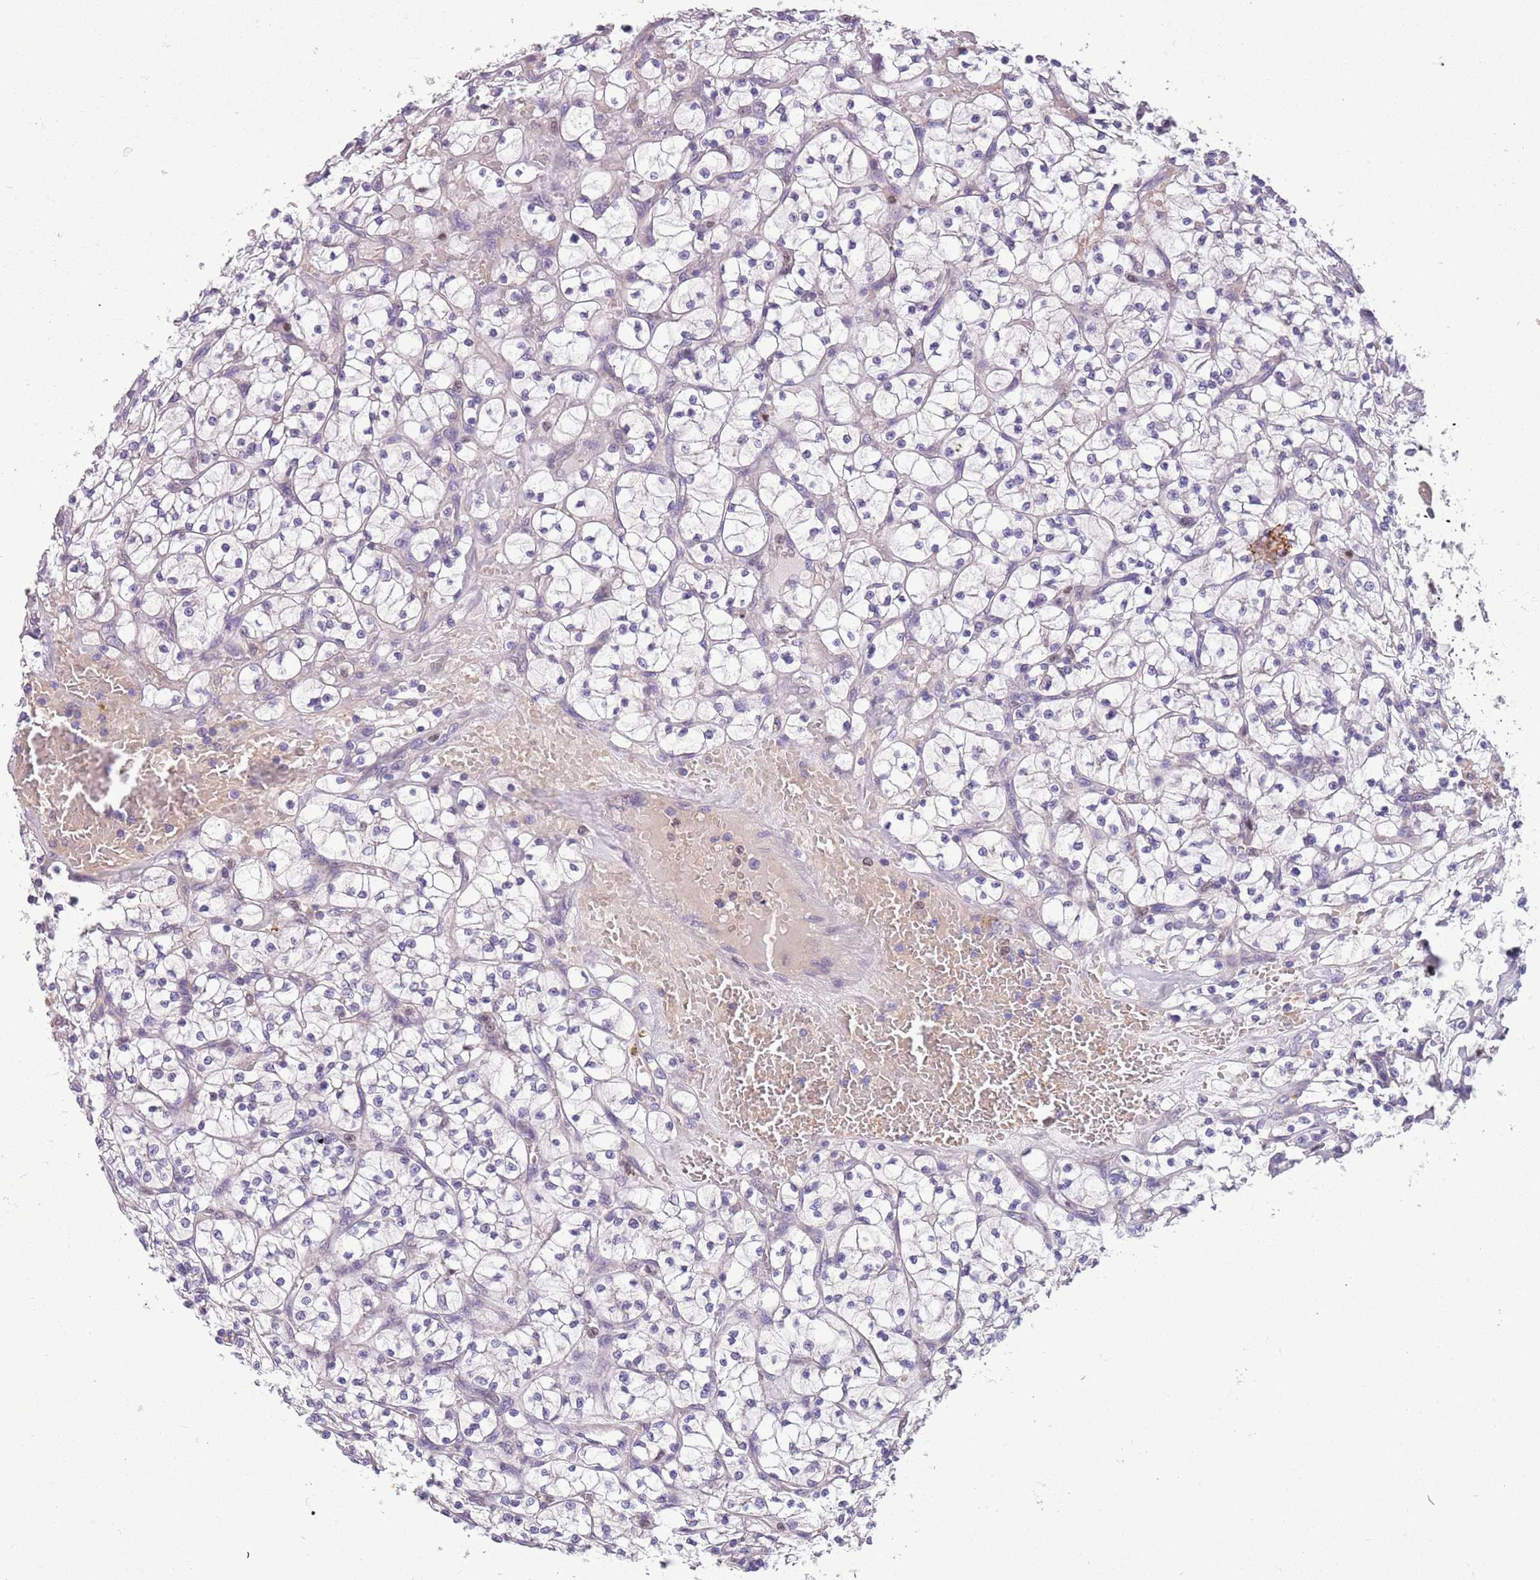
{"staining": {"intensity": "negative", "quantity": "none", "location": "none"}, "tissue": "renal cancer", "cell_type": "Tumor cells", "image_type": "cancer", "snomed": [{"axis": "morphology", "description": "Adenocarcinoma, NOS"}, {"axis": "topography", "description": "Kidney"}], "caption": "IHC image of neoplastic tissue: adenocarcinoma (renal) stained with DAB exhibits no significant protein positivity in tumor cells.", "gene": "ADCY7", "patient": {"sex": "female", "age": 64}}